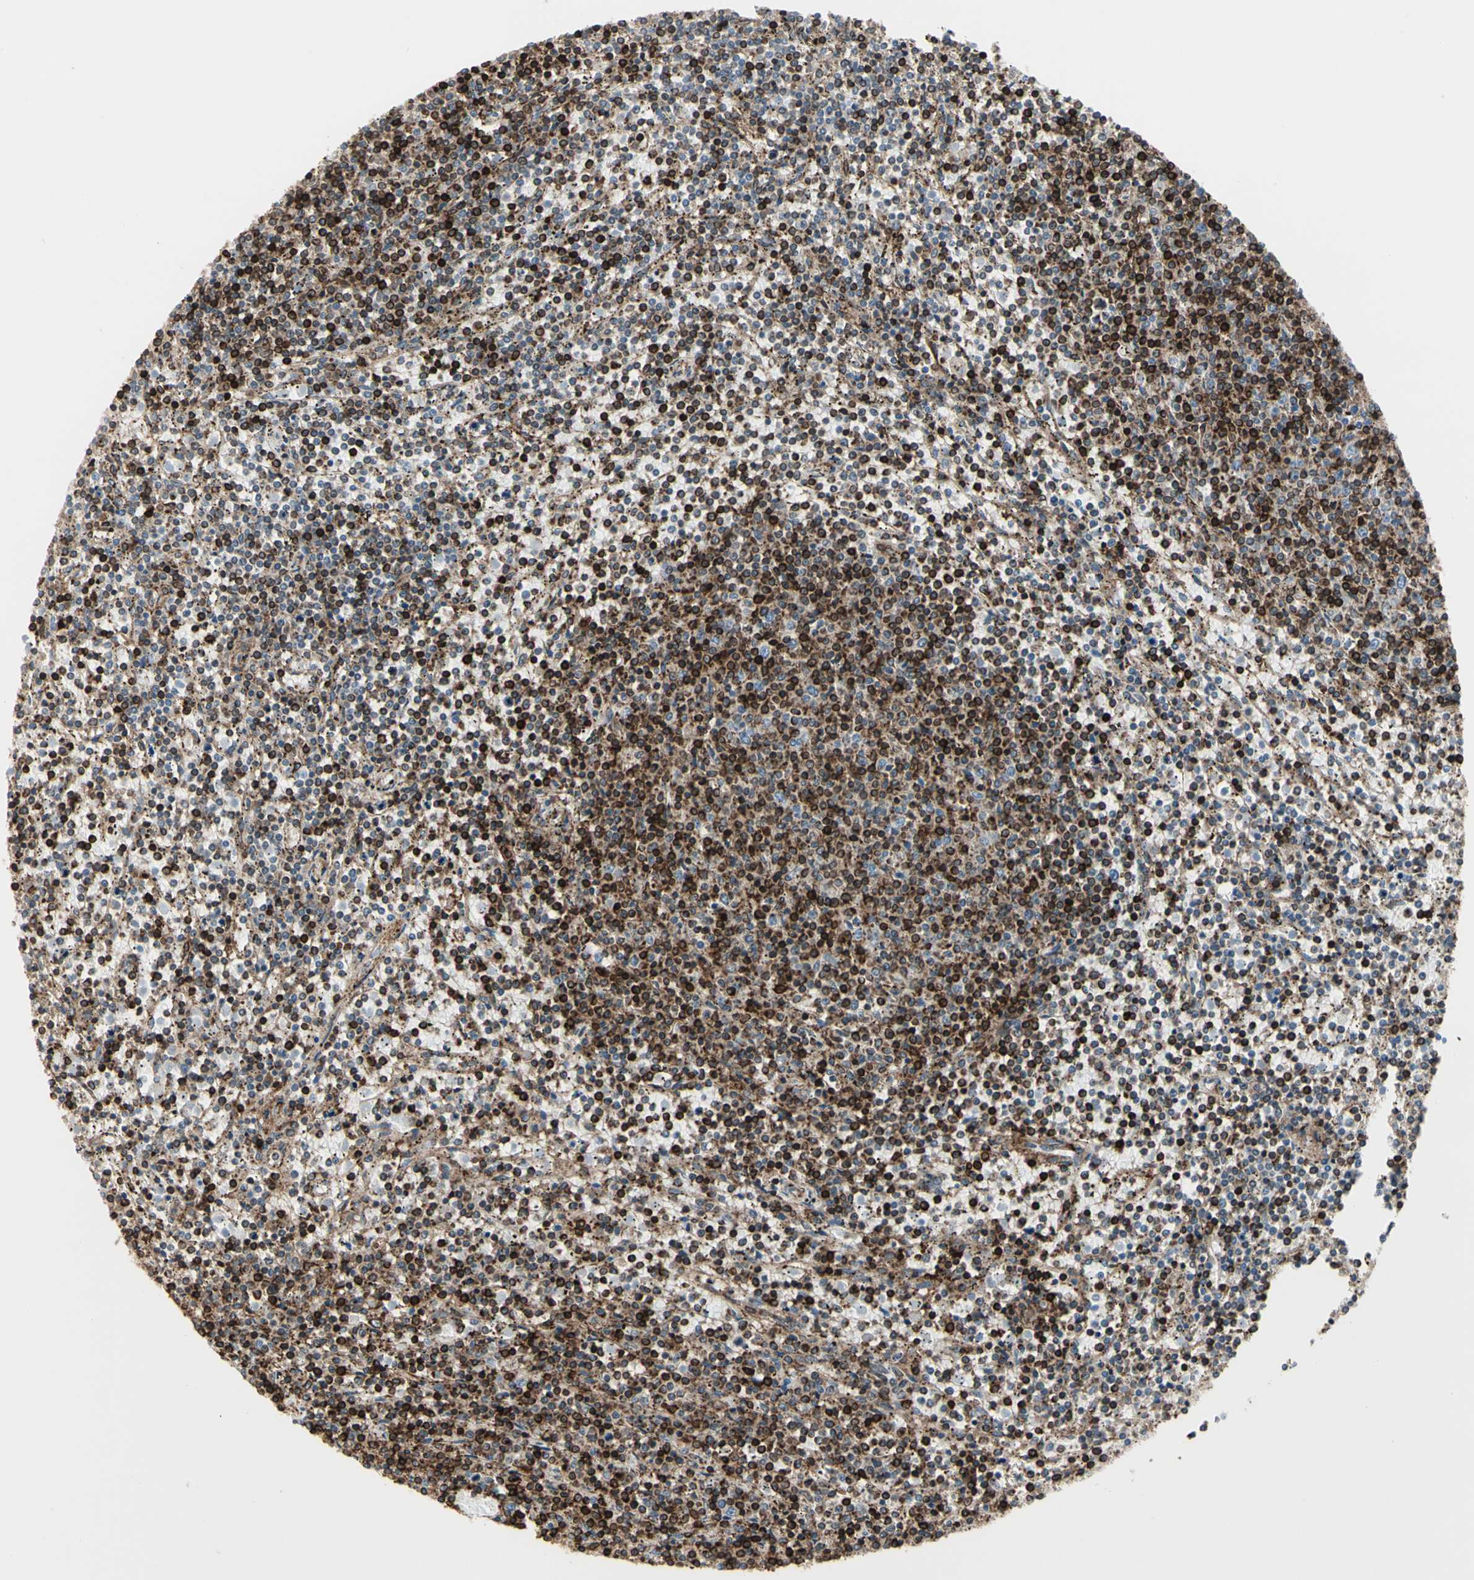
{"staining": {"intensity": "strong", "quantity": ">75%", "location": "cytoplasmic/membranous"}, "tissue": "lymphoma", "cell_type": "Tumor cells", "image_type": "cancer", "snomed": [{"axis": "morphology", "description": "Malignant lymphoma, non-Hodgkin's type, Low grade"}, {"axis": "topography", "description": "Spleen"}], "caption": "About >75% of tumor cells in malignant lymphoma, non-Hodgkin's type (low-grade) exhibit strong cytoplasmic/membranous protein positivity as visualized by brown immunohistochemical staining.", "gene": "CLEC2B", "patient": {"sex": "female", "age": 50}}